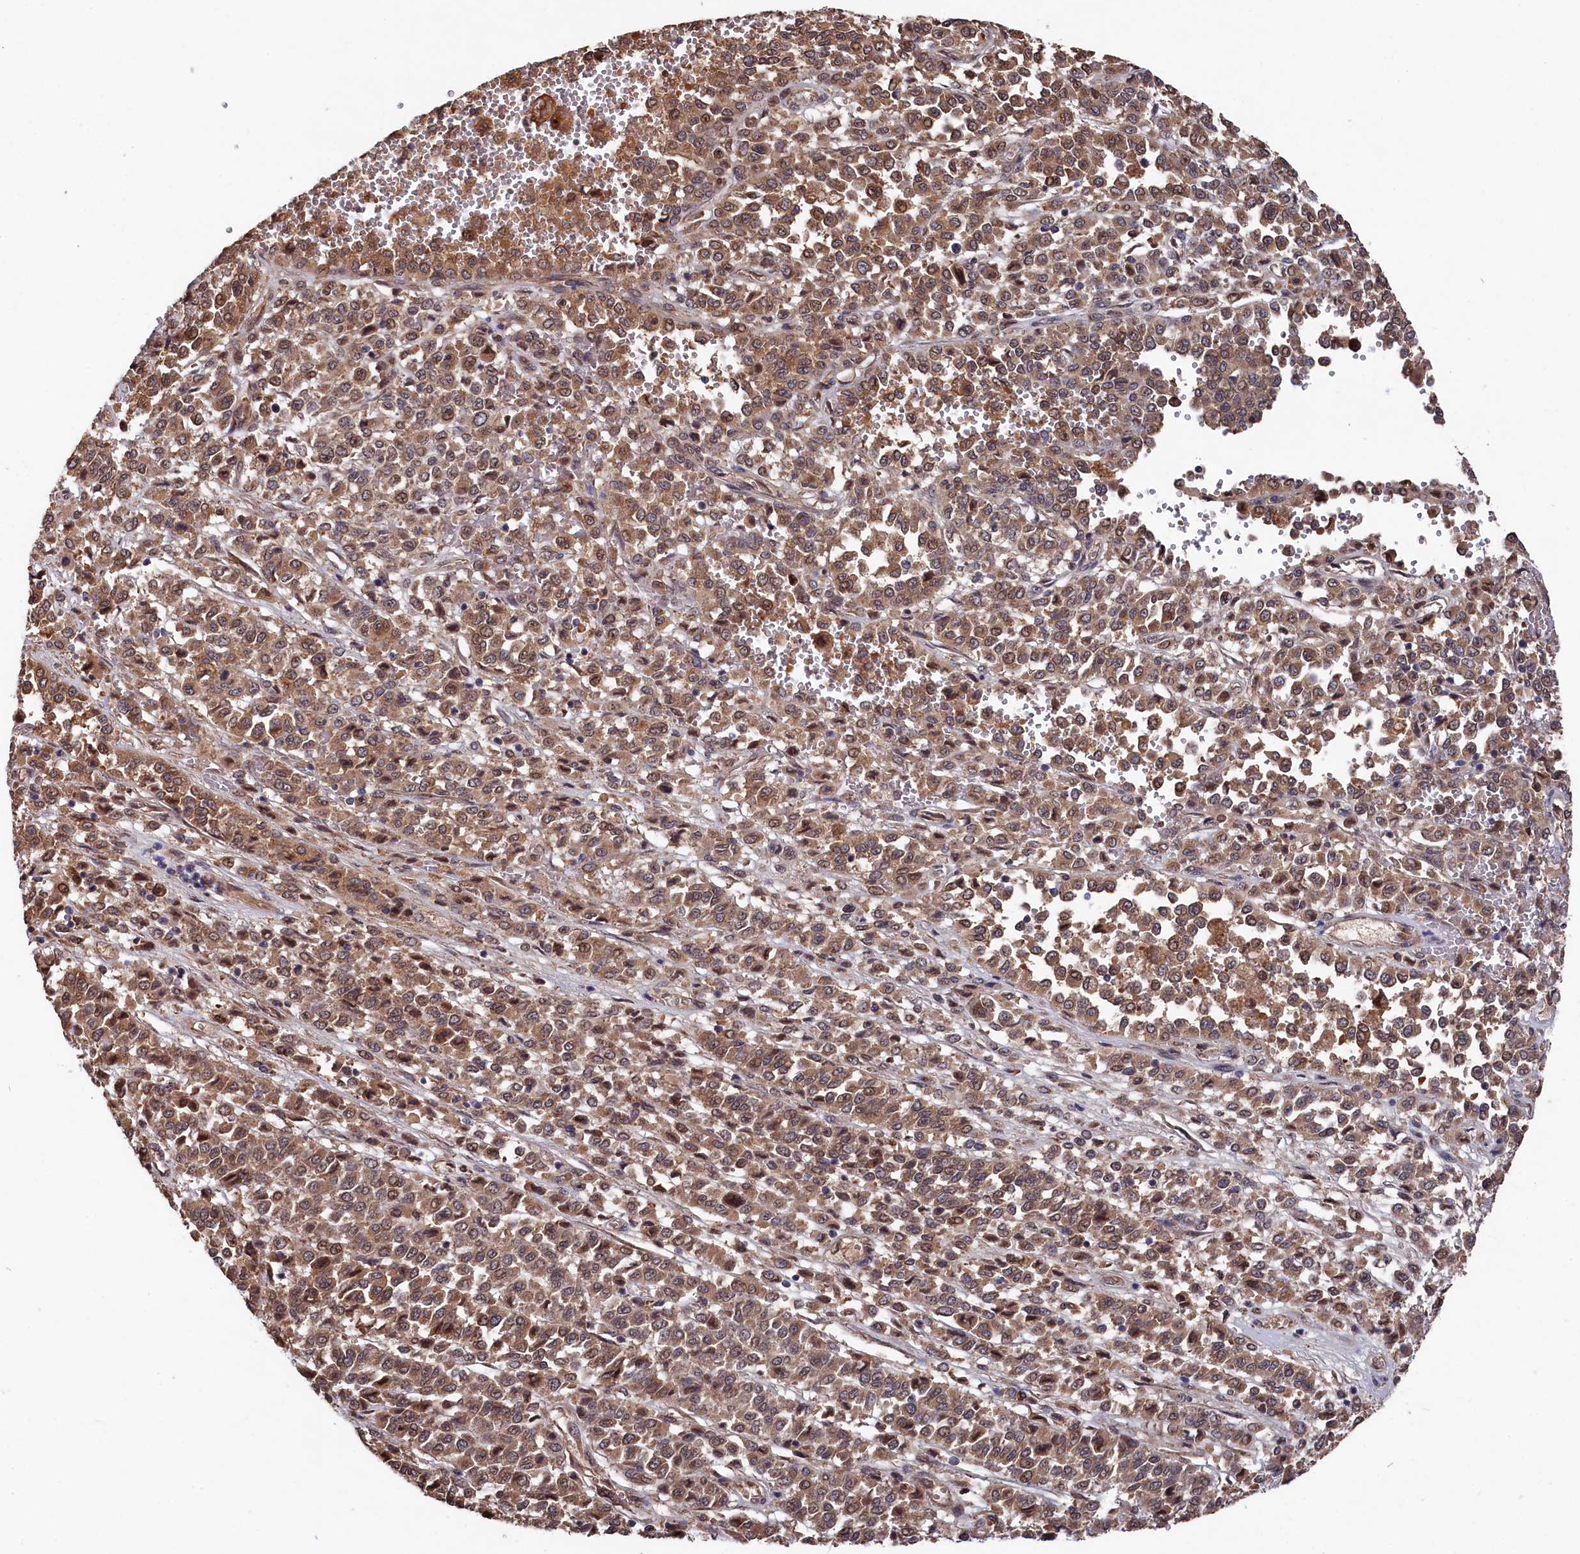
{"staining": {"intensity": "moderate", "quantity": ">75%", "location": "cytoplasmic/membranous"}, "tissue": "melanoma", "cell_type": "Tumor cells", "image_type": "cancer", "snomed": [{"axis": "morphology", "description": "Malignant melanoma, Metastatic site"}, {"axis": "topography", "description": "Pancreas"}], "caption": "Tumor cells demonstrate medium levels of moderate cytoplasmic/membranous staining in about >75% of cells in melanoma. Nuclei are stained in blue.", "gene": "SLC12A4", "patient": {"sex": "female", "age": 30}}